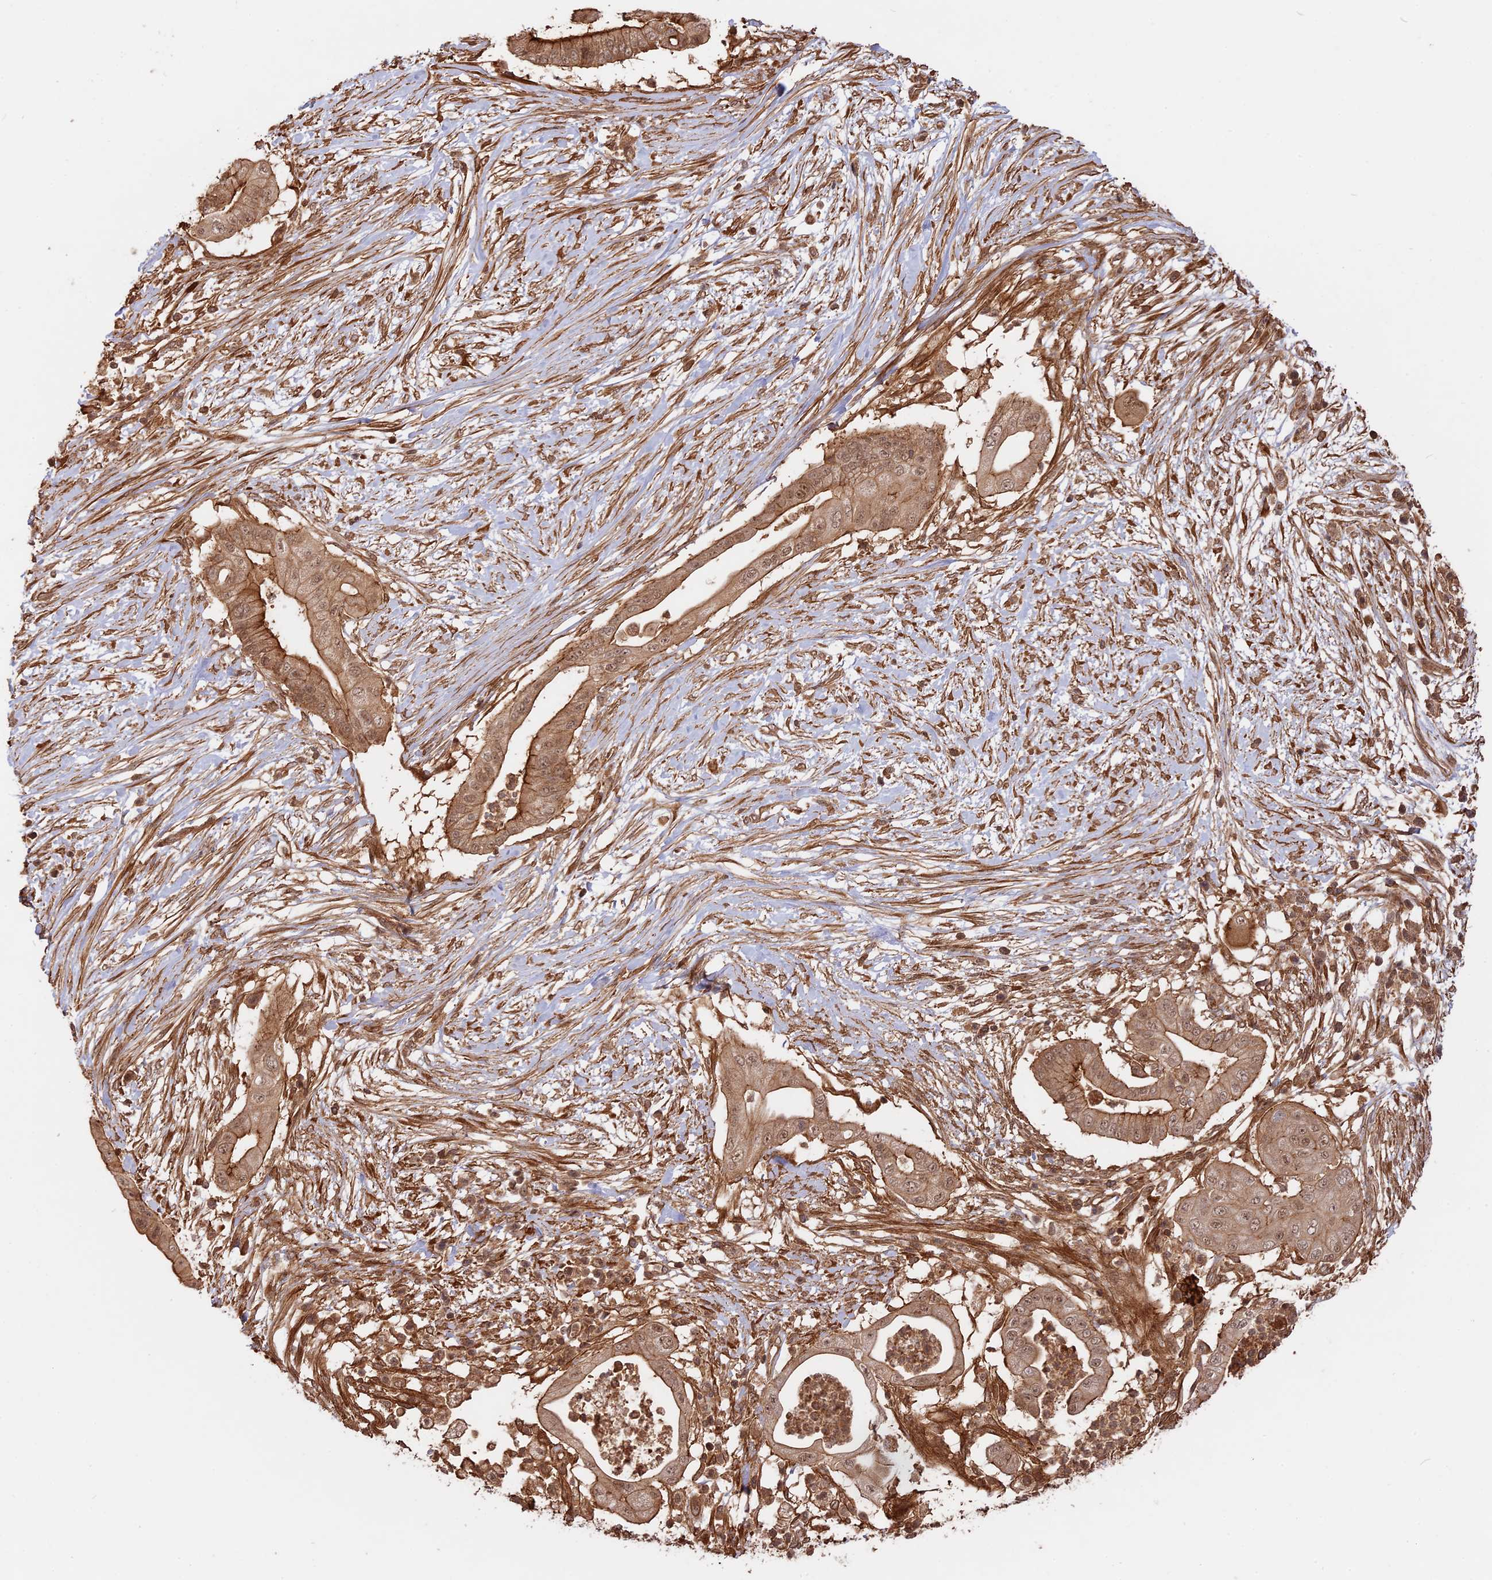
{"staining": {"intensity": "moderate", "quantity": ">75%", "location": "cytoplasmic/membranous,nuclear"}, "tissue": "pancreatic cancer", "cell_type": "Tumor cells", "image_type": "cancer", "snomed": [{"axis": "morphology", "description": "Adenocarcinoma, NOS"}, {"axis": "topography", "description": "Pancreas"}], "caption": "Immunohistochemistry (IHC) of human pancreatic cancer demonstrates medium levels of moderate cytoplasmic/membranous and nuclear staining in approximately >75% of tumor cells.", "gene": "CCDC174", "patient": {"sex": "male", "age": 68}}